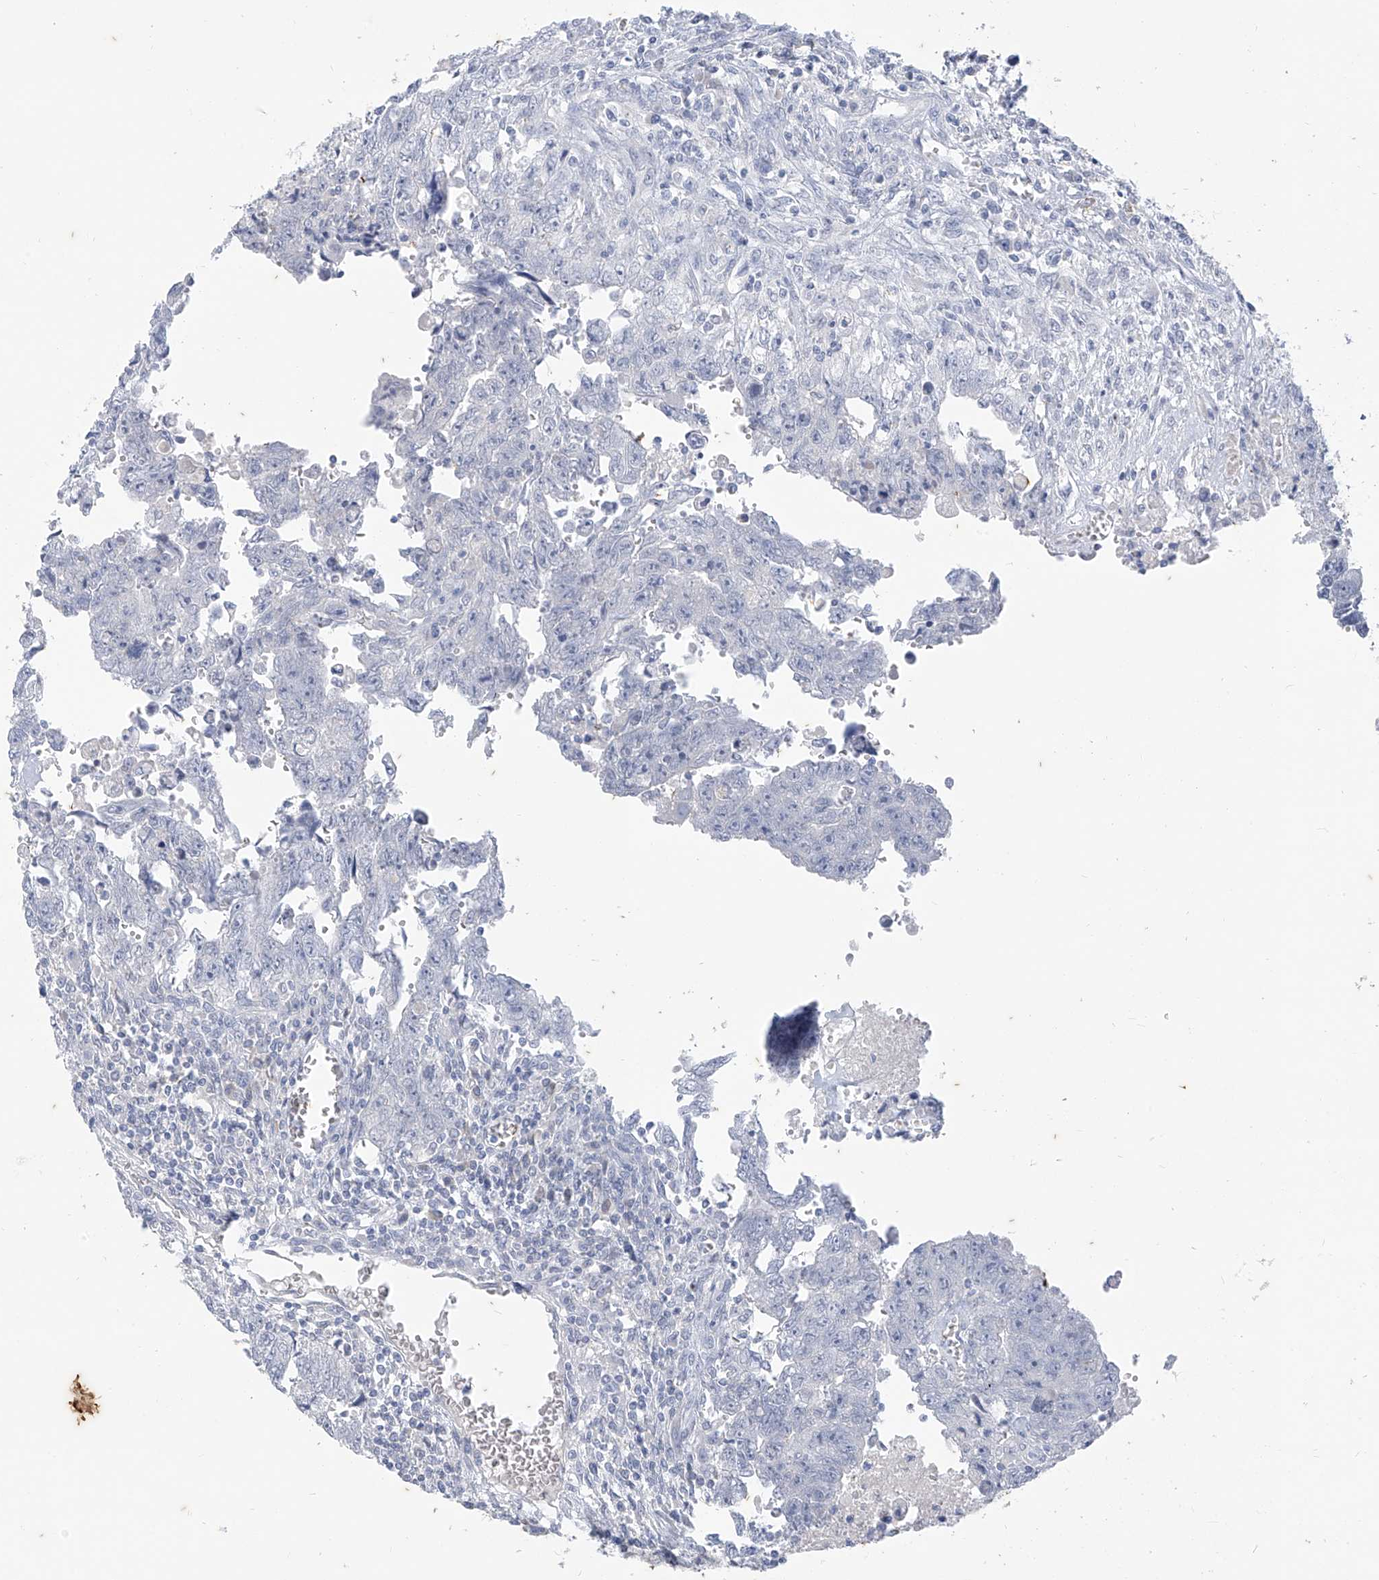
{"staining": {"intensity": "negative", "quantity": "none", "location": "none"}, "tissue": "testis cancer", "cell_type": "Tumor cells", "image_type": "cancer", "snomed": [{"axis": "morphology", "description": "Carcinoma, Embryonal, NOS"}, {"axis": "topography", "description": "Testis"}], "caption": "Protein analysis of testis embryonal carcinoma demonstrates no significant positivity in tumor cells.", "gene": "CX3CR1", "patient": {"sex": "male", "age": 28}}